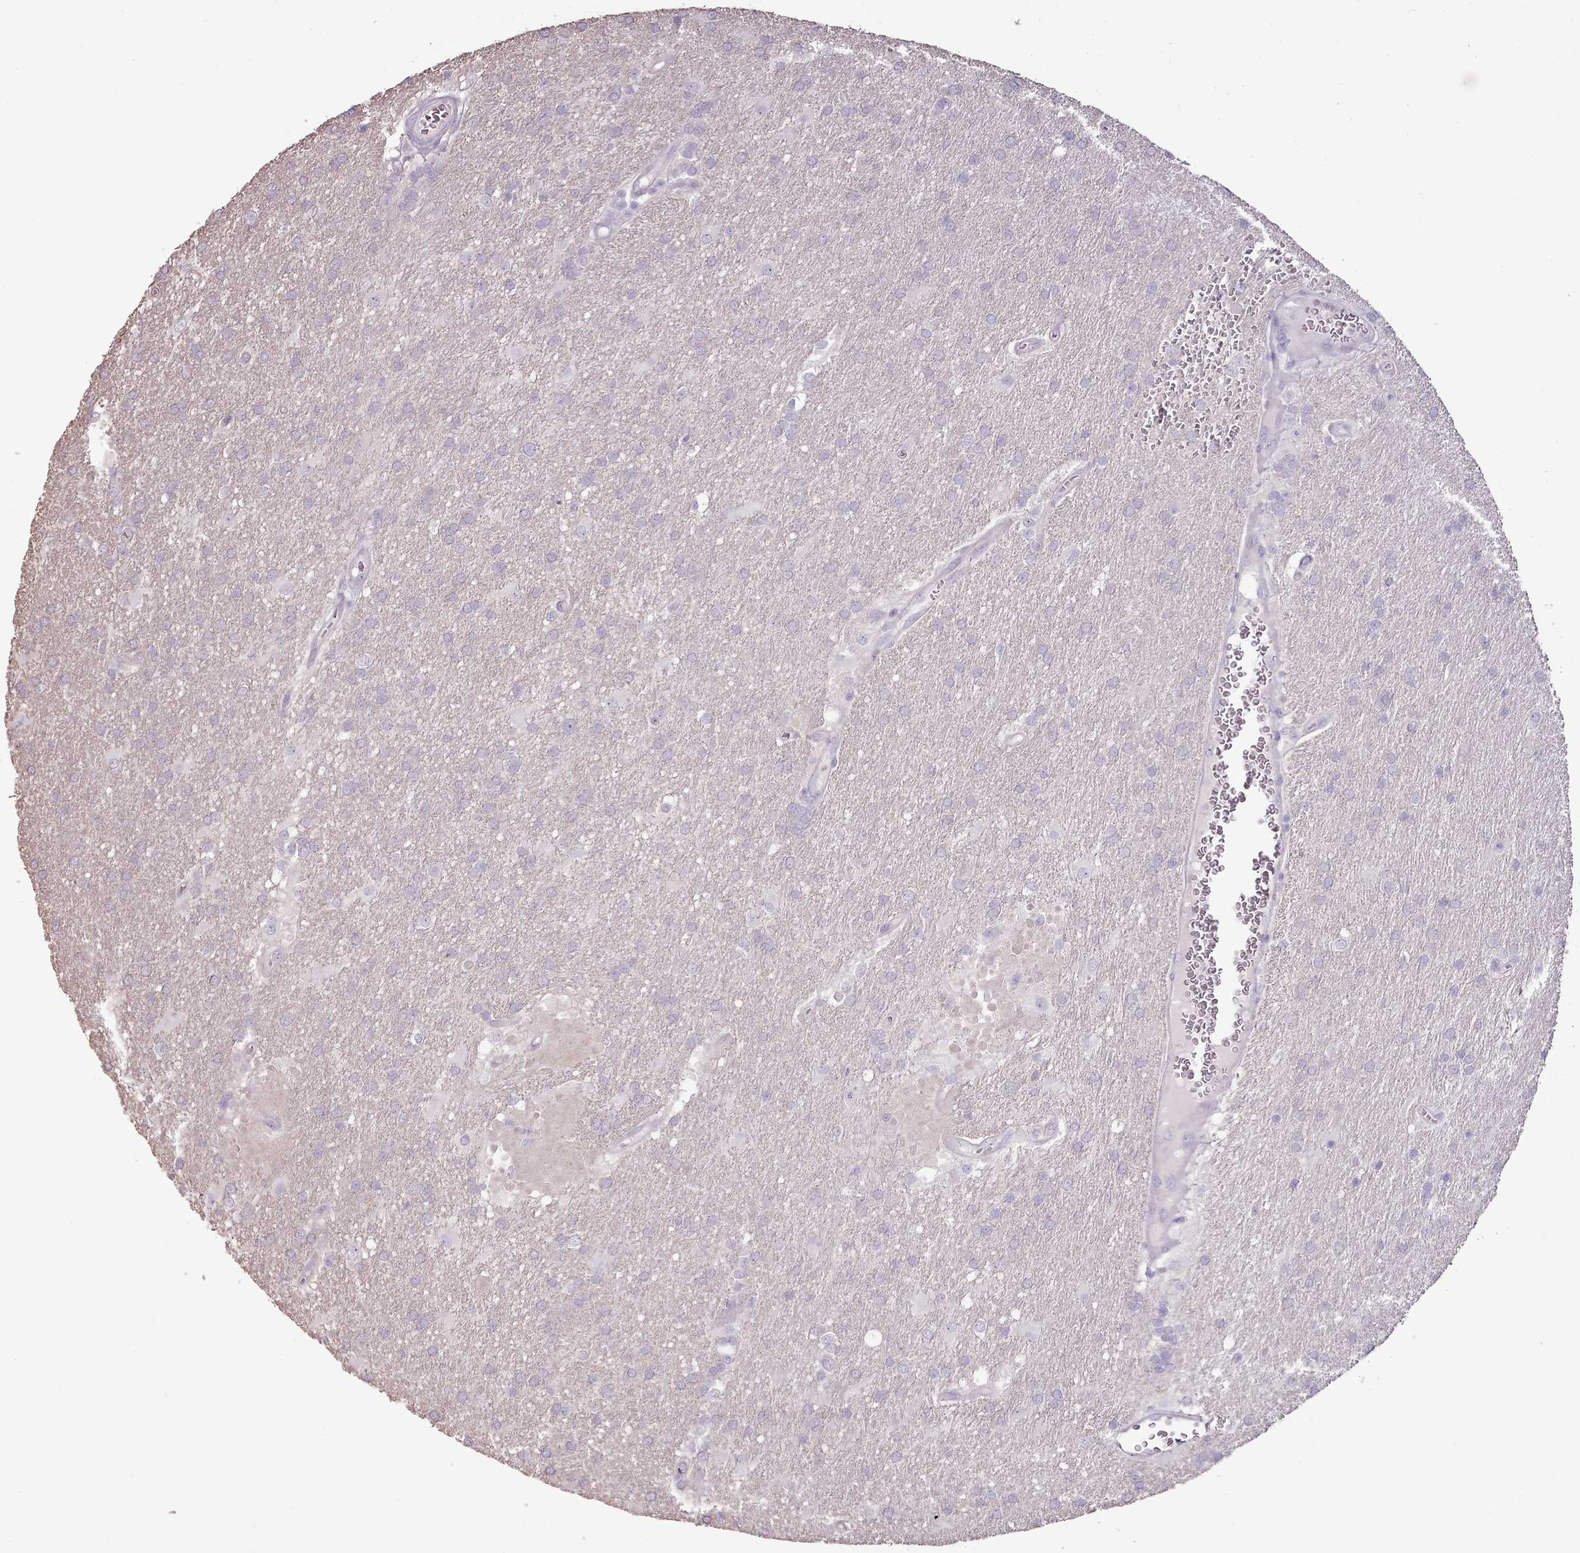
{"staining": {"intensity": "negative", "quantity": "none", "location": "none"}, "tissue": "glioma", "cell_type": "Tumor cells", "image_type": "cancer", "snomed": [{"axis": "morphology", "description": "Glioma, malignant, Low grade"}, {"axis": "topography", "description": "Brain"}], "caption": "This histopathology image is of glioma stained with IHC to label a protein in brown with the nuclei are counter-stained blue. There is no positivity in tumor cells.", "gene": "BLOC1S2", "patient": {"sex": "male", "age": 66}}